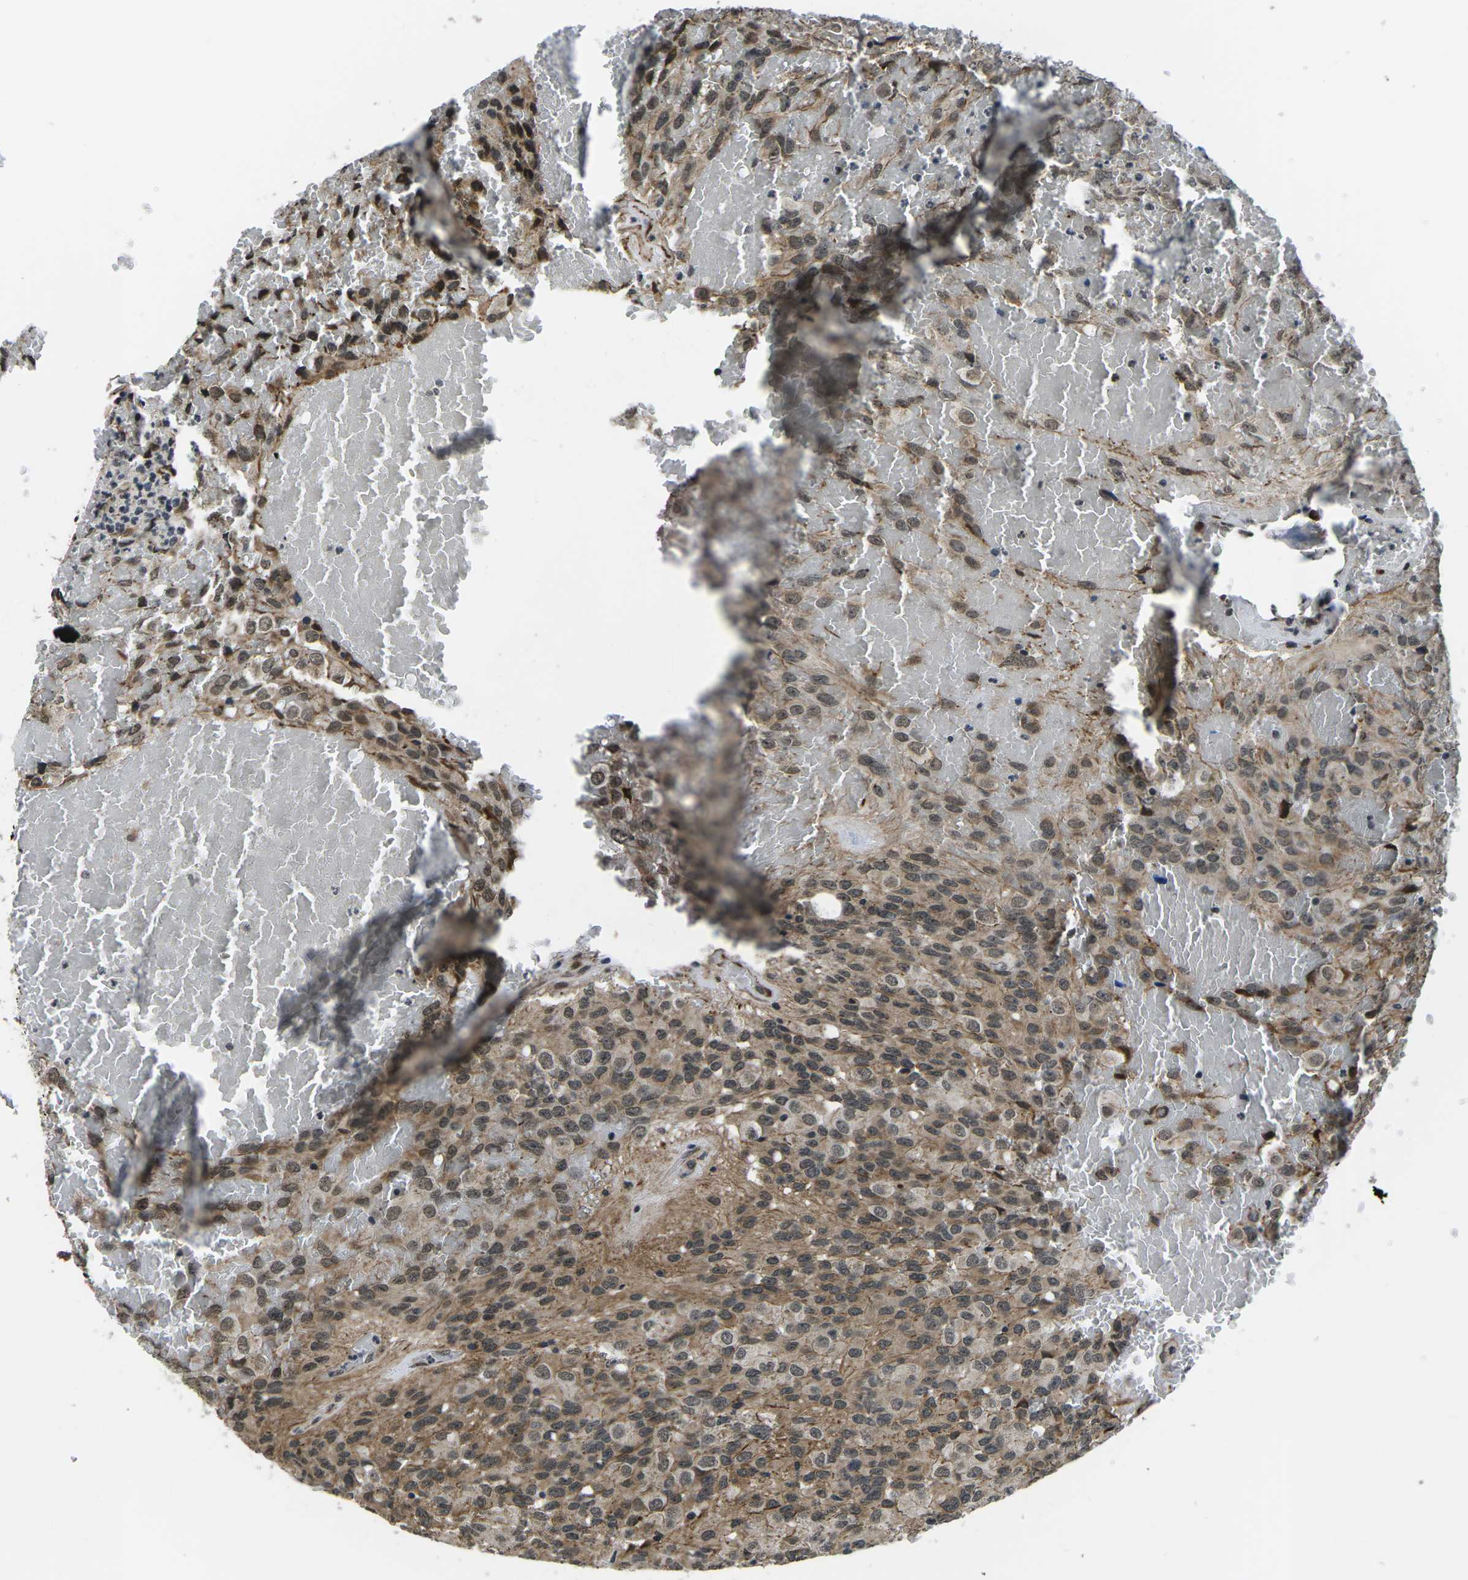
{"staining": {"intensity": "weak", "quantity": ">75%", "location": "cytoplasmic/membranous,nuclear"}, "tissue": "glioma", "cell_type": "Tumor cells", "image_type": "cancer", "snomed": [{"axis": "morphology", "description": "Glioma, malignant, High grade"}, {"axis": "topography", "description": "Brain"}], "caption": "Malignant glioma (high-grade) tissue exhibits weak cytoplasmic/membranous and nuclear expression in approximately >75% of tumor cells, visualized by immunohistochemistry.", "gene": "CCNE1", "patient": {"sex": "male", "age": 32}}